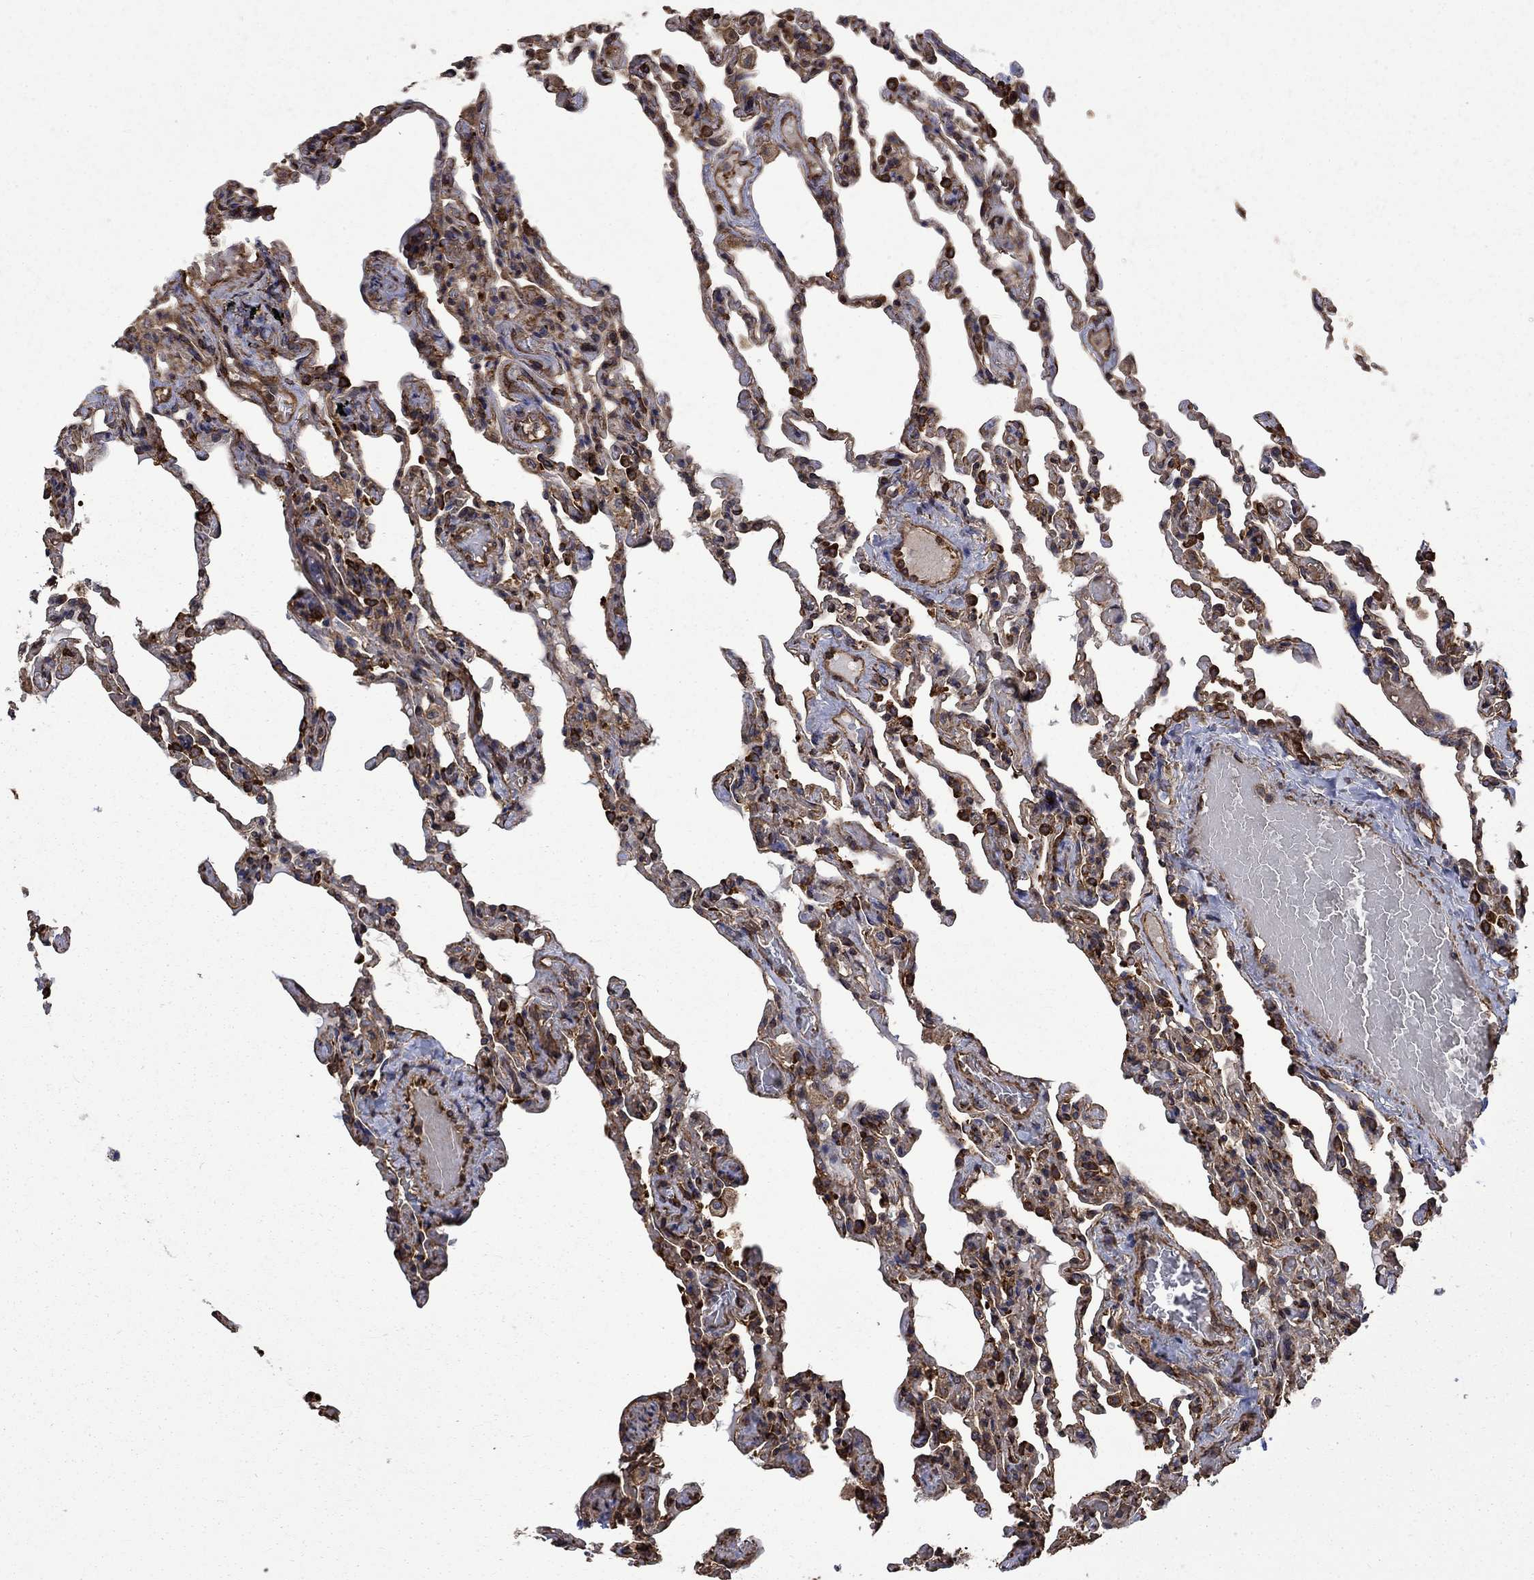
{"staining": {"intensity": "moderate", "quantity": "25%-75%", "location": "cytoplasmic/membranous"}, "tissue": "lung", "cell_type": "Alveolar cells", "image_type": "normal", "snomed": [{"axis": "morphology", "description": "Normal tissue, NOS"}, {"axis": "topography", "description": "Lung"}], "caption": "Lung stained for a protein (brown) reveals moderate cytoplasmic/membranous positive positivity in approximately 25%-75% of alveolar cells.", "gene": "CUTC", "patient": {"sex": "female", "age": 43}}